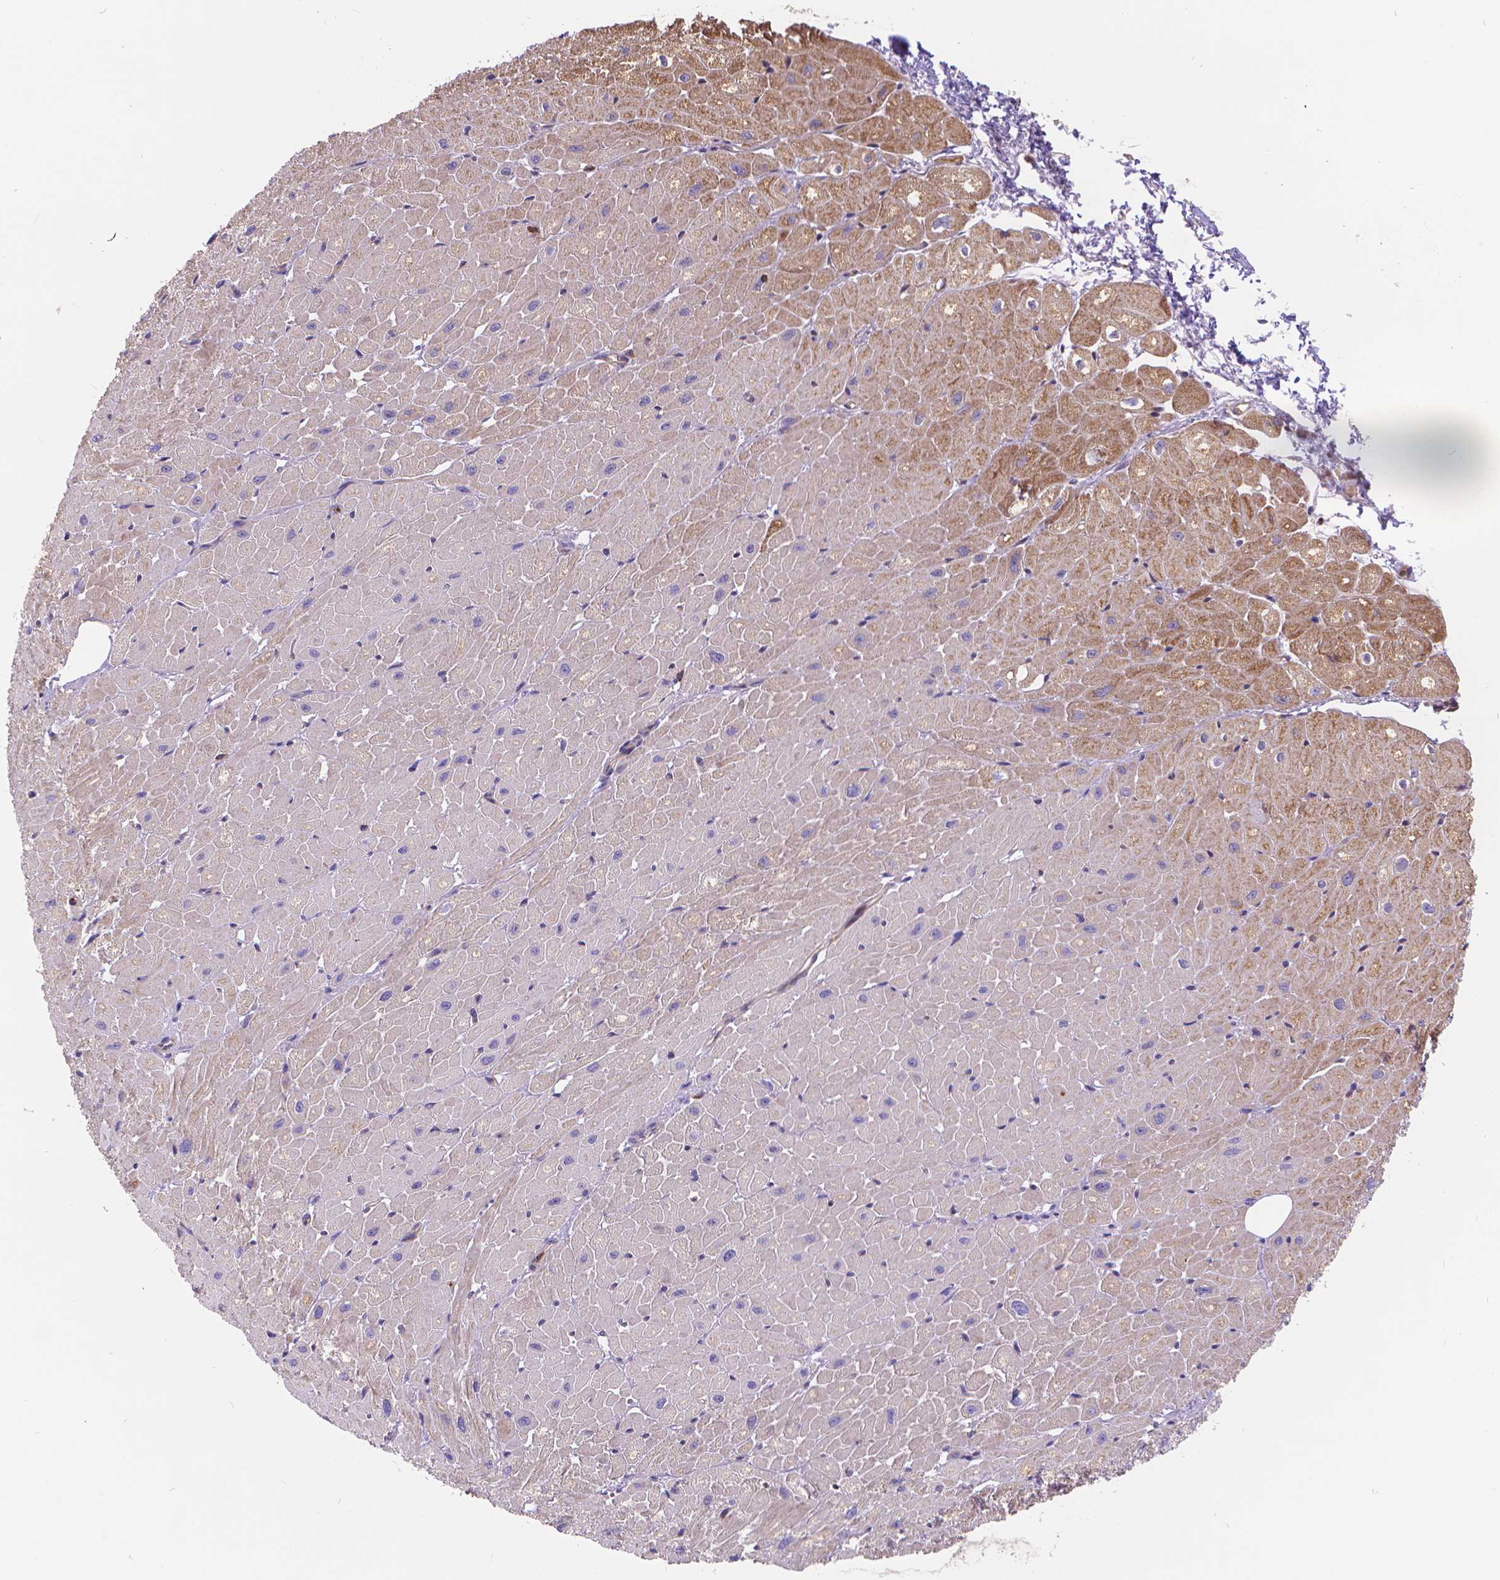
{"staining": {"intensity": "weak", "quantity": ">75%", "location": "cytoplasmic/membranous"}, "tissue": "heart muscle", "cell_type": "Cardiomyocytes", "image_type": "normal", "snomed": [{"axis": "morphology", "description": "Normal tissue, NOS"}, {"axis": "topography", "description": "Heart"}], "caption": "A low amount of weak cytoplasmic/membranous positivity is identified in about >75% of cardiomyocytes in unremarkable heart muscle. (brown staining indicates protein expression, while blue staining denotes nuclei).", "gene": "ARAP1", "patient": {"sex": "male", "age": 62}}